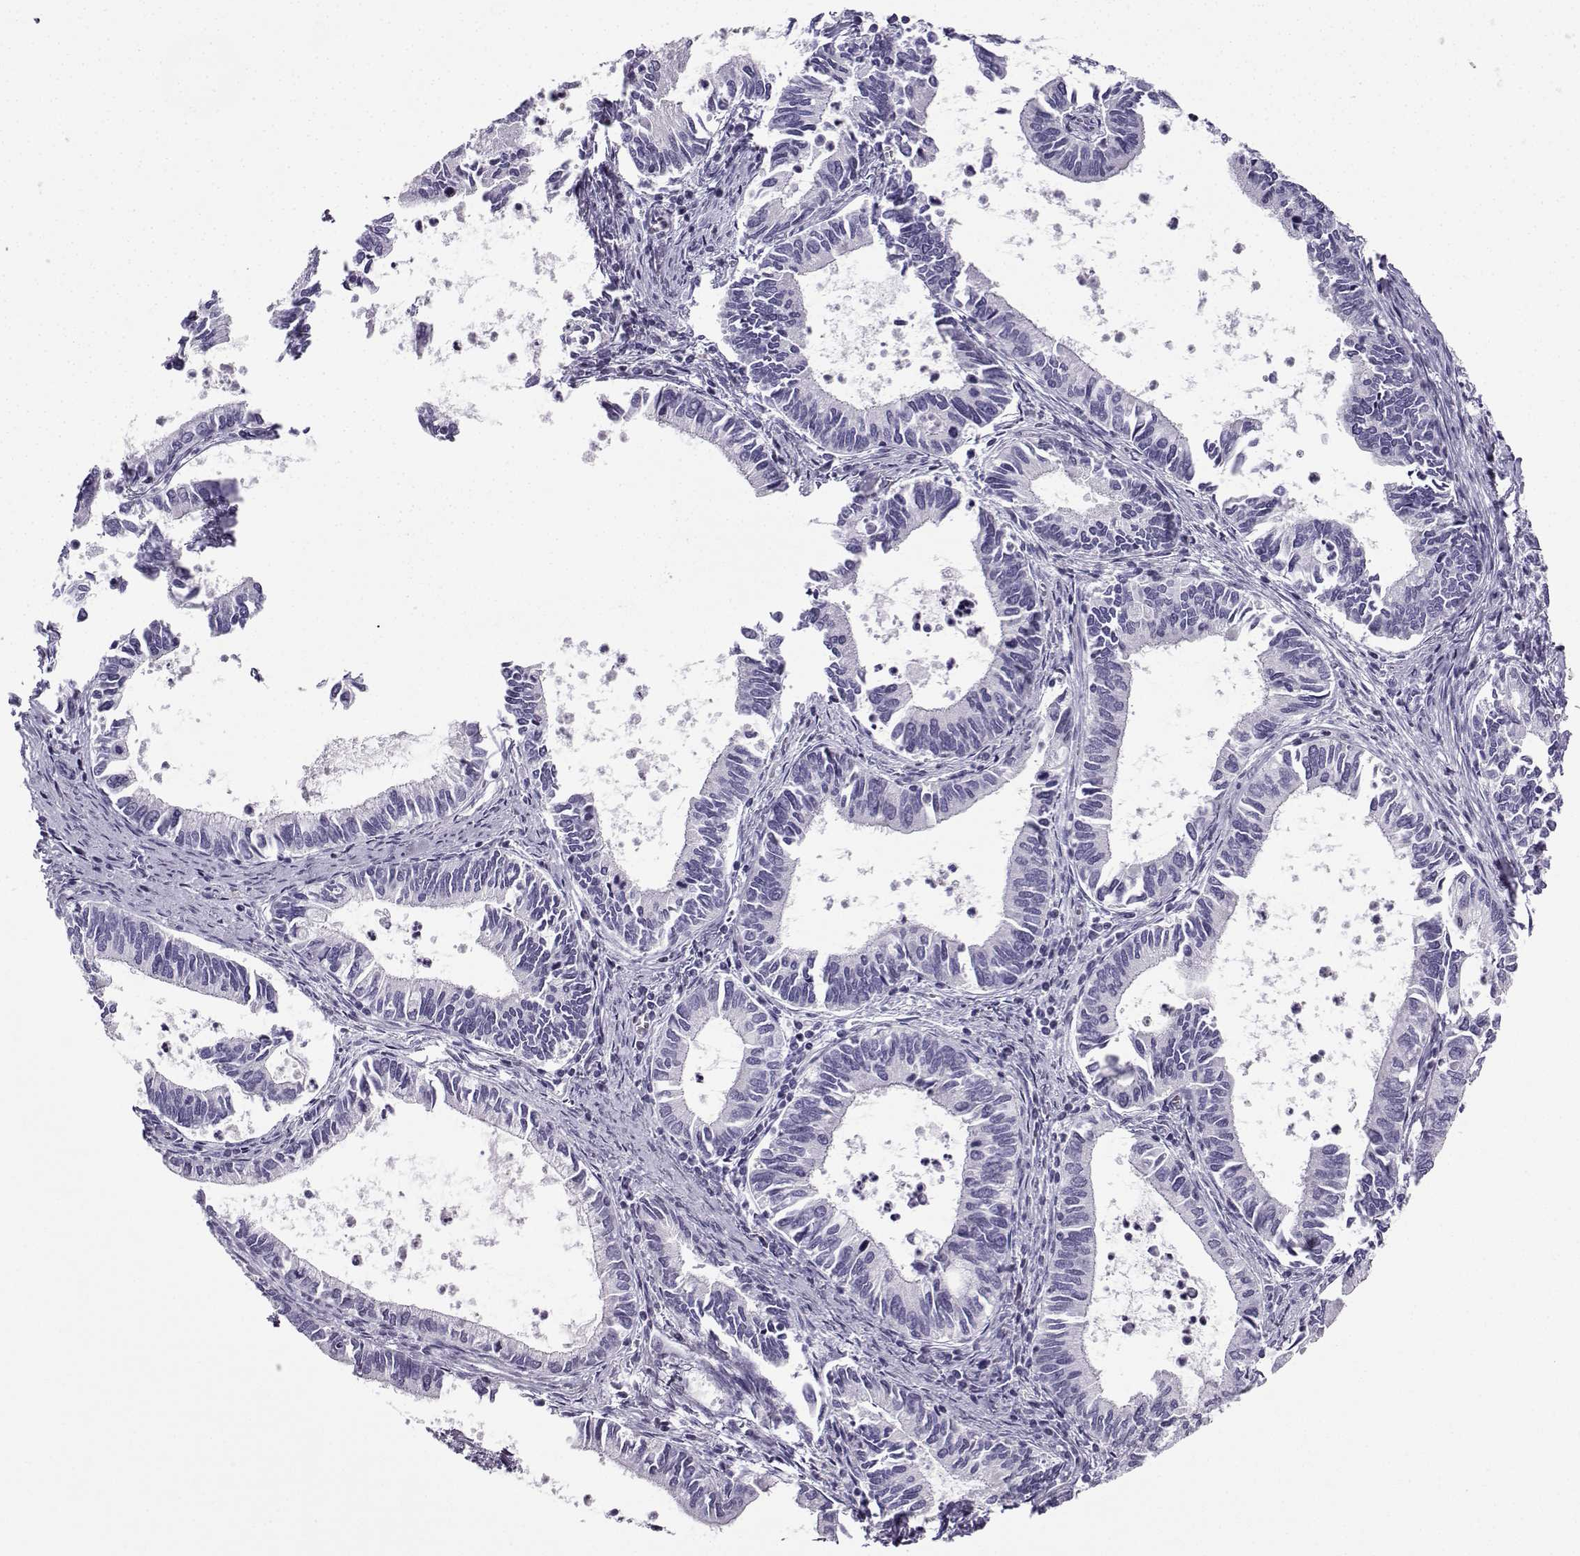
{"staining": {"intensity": "negative", "quantity": "none", "location": "none"}, "tissue": "cervical cancer", "cell_type": "Tumor cells", "image_type": "cancer", "snomed": [{"axis": "morphology", "description": "Adenocarcinoma, NOS"}, {"axis": "topography", "description": "Cervix"}], "caption": "This is an immunohistochemistry (IHC) histopathology image of human cervical adenocarcinoma. There is no positivity in tumor cells.", "gene": "ZBTB8B", "patient": {"sex": "female", "age": 42}}